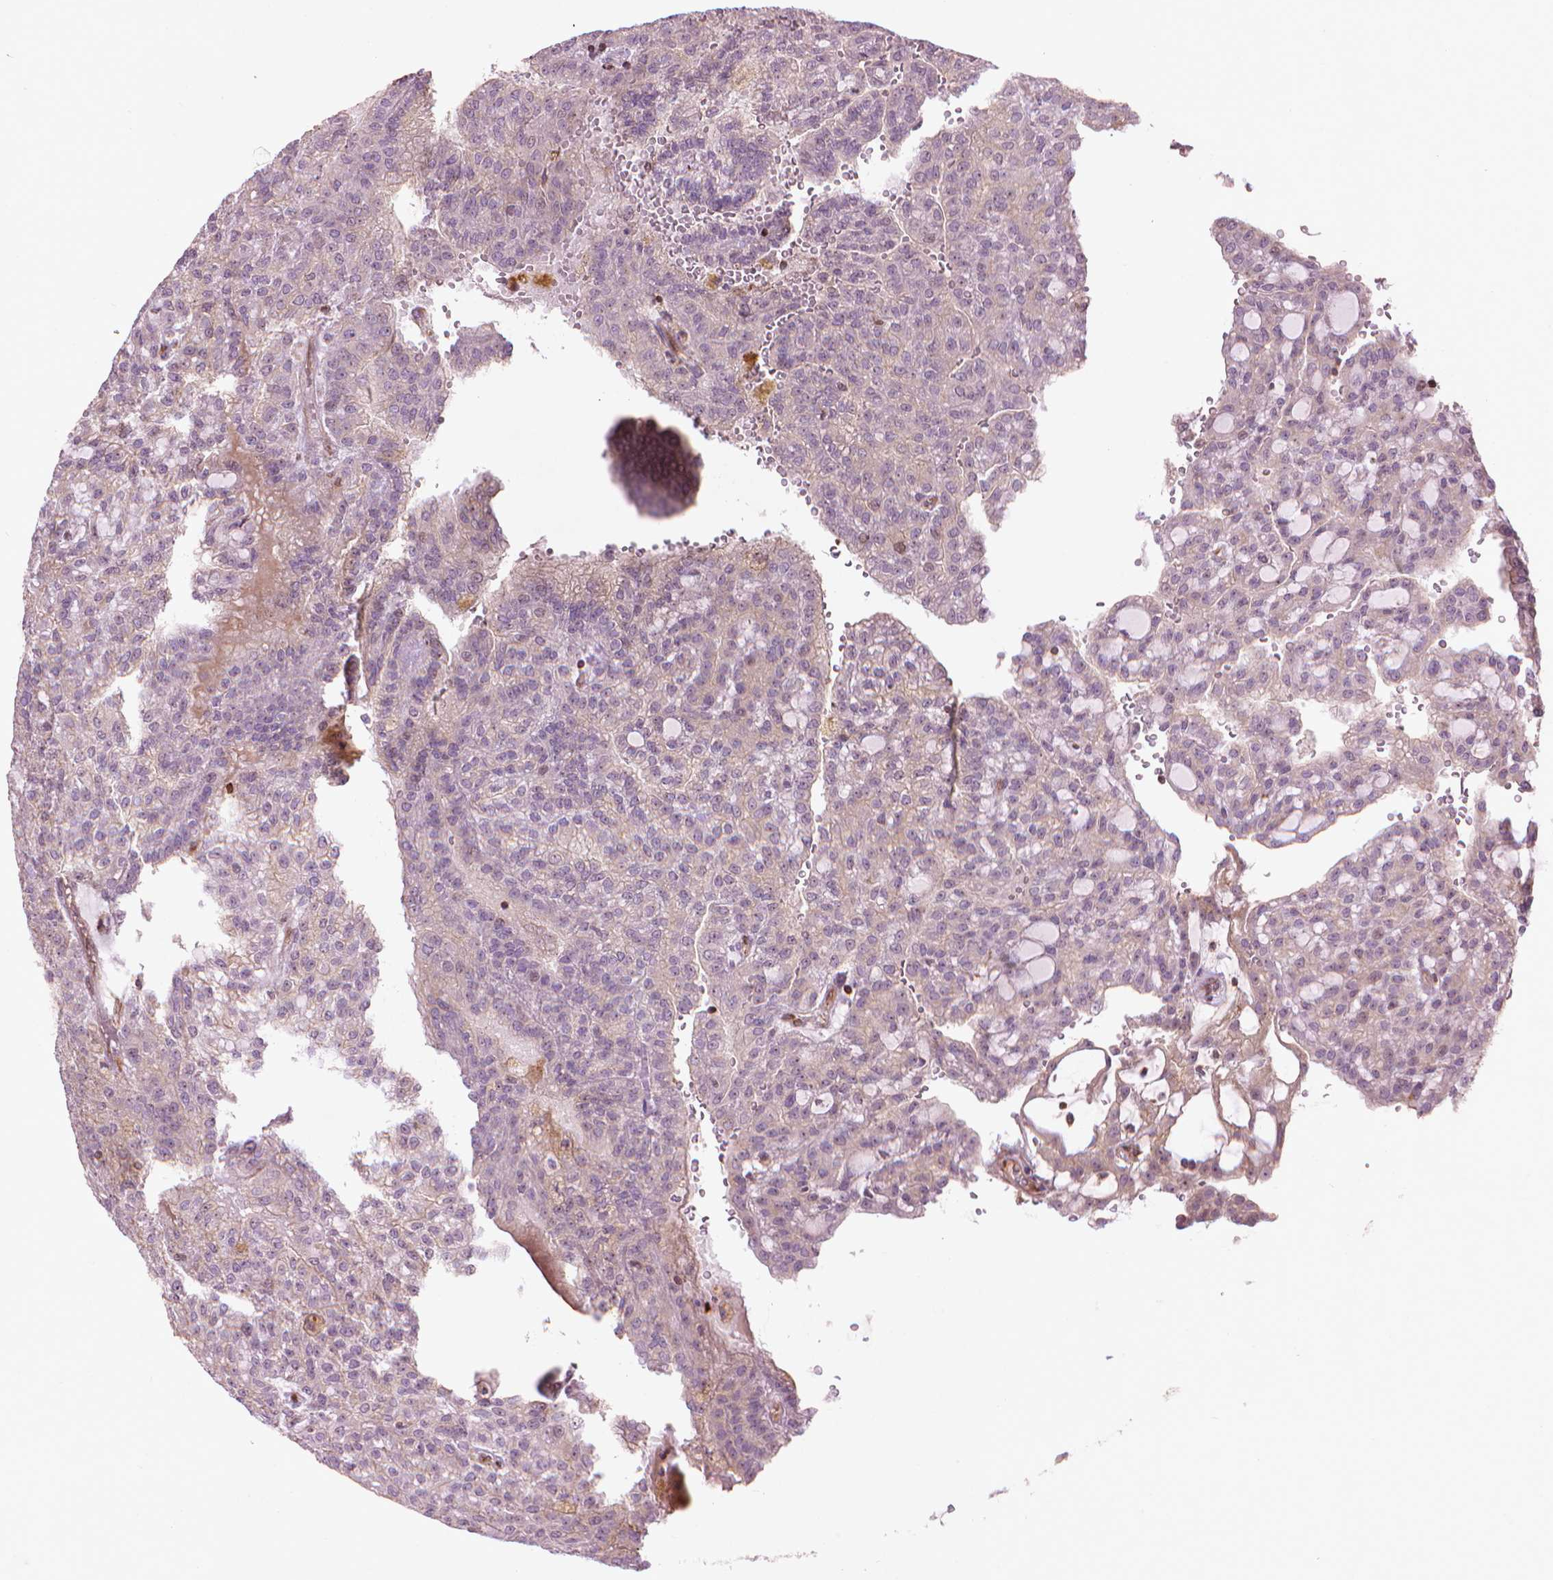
{"staining": {"intensity": "negative", "quantity": "none", "location": "none"}, "tissue": "renal cancer", "cell_type": "Tumor cells", "image_type": "cancer", "snomed": [{"axis": "morphology", "description": "Adenocarcinoma, NOS"}, {"axis": "topography", "description": "Kidney"}], "caption": "Immunohistochemical staining of human renal adenocarcinoma reveals no significant staining in tumor cells.", "gene": "SMC2", "patient": {"sex": "male", "age": 63}}